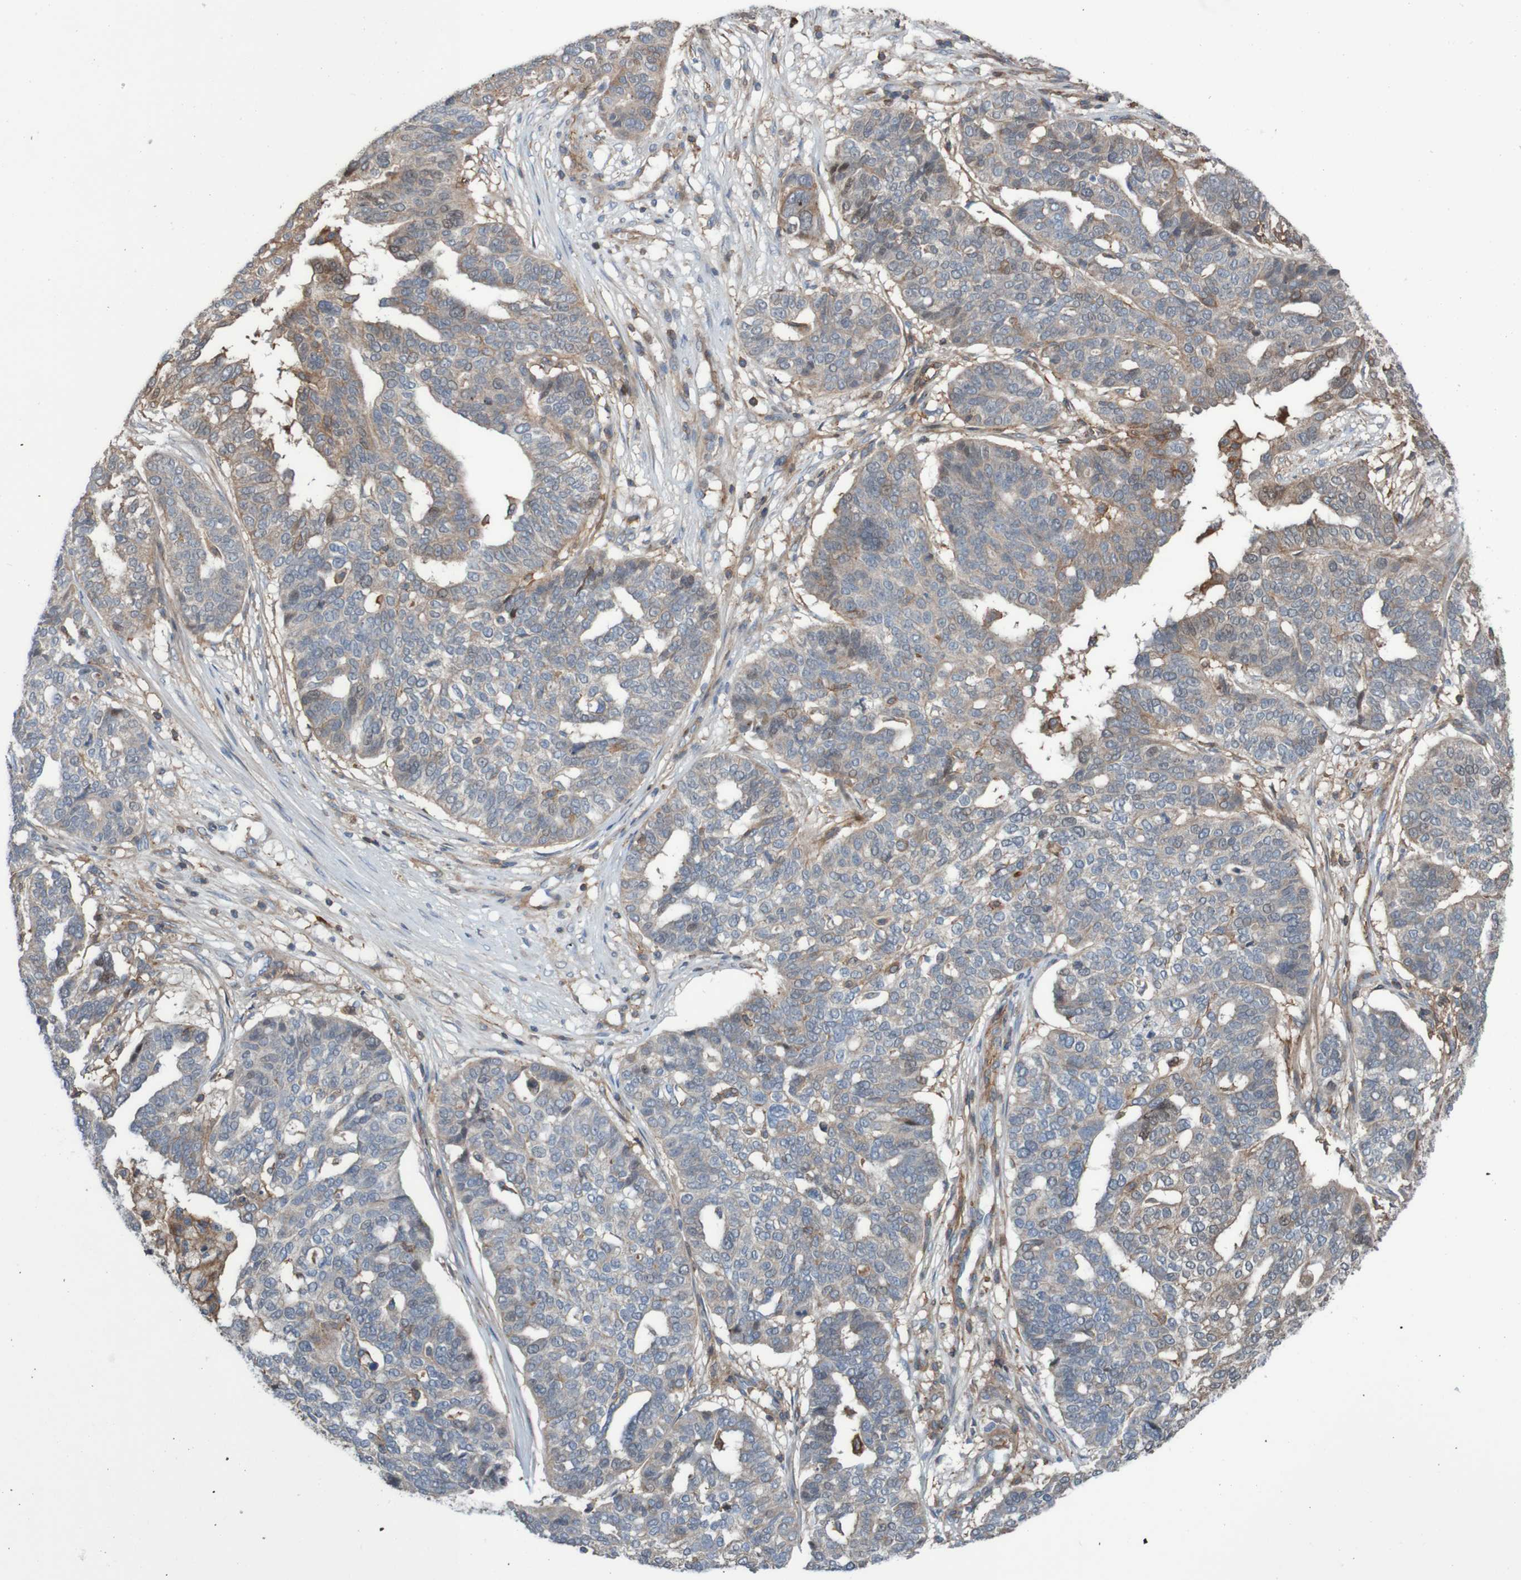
{"staining": {"intensity": "weak", "quantity": ">75%", "location": "cytoplasmic/membranous"}, "tissue": "ovarian cancer", "cell_type": "Tumor cells", "image_type": "cancer", "snomed": [{"axis": "morphology", "description": "Cystadenocarcinoma, serous, NOS"}, {"axis": "topography", "description": "Ovary"}], "caption": "Immunohistochemistry of ovarian cancer shows low levels of weak cytoplasmic/membranous positivity in about >75% of tumor cells.", "gene": "PDGFB", "patient": {"sex": "female", "age": 59}}